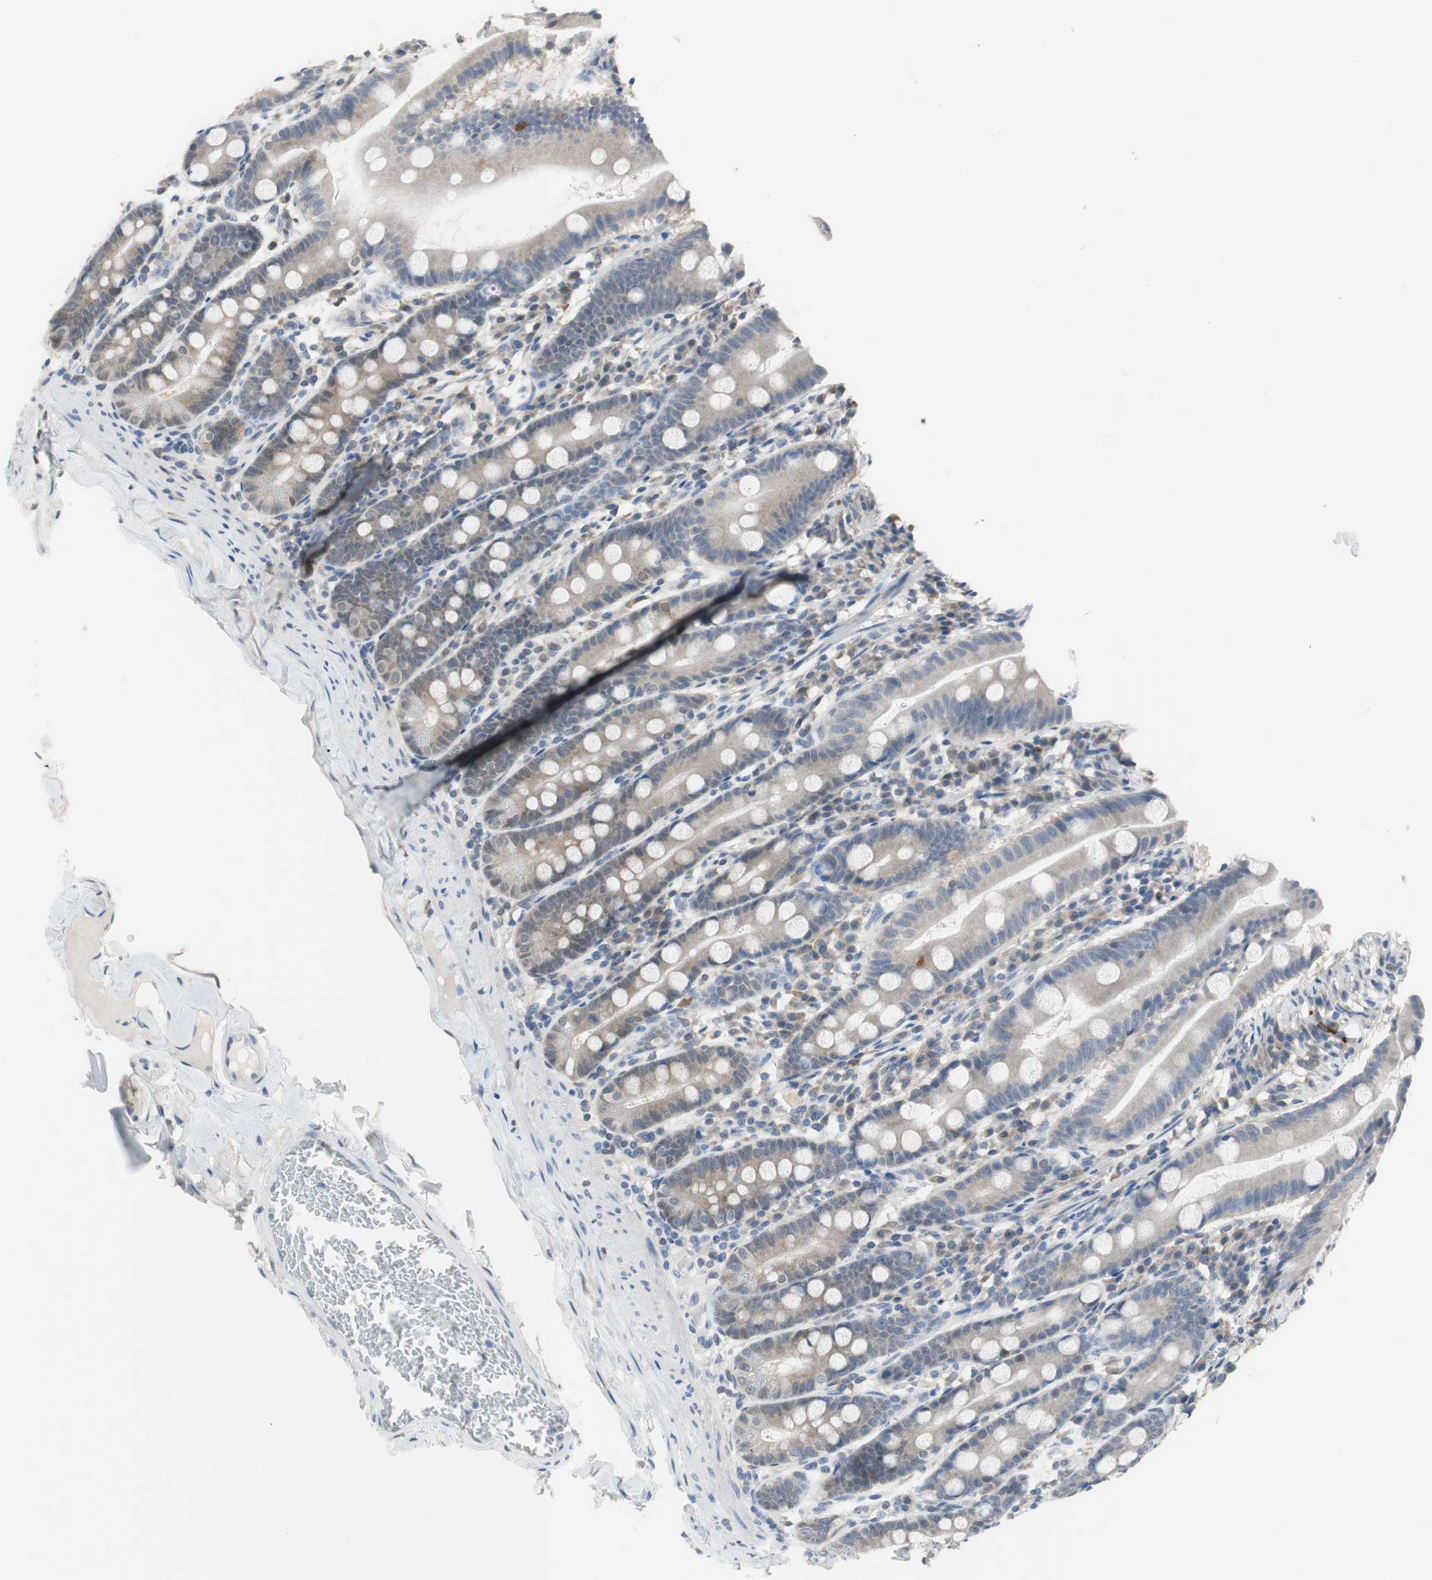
{"staining": {"intensity": "weak", "quantity": "25%-75%", "location": "cytoplasmic/membranous"}, "tissue": "duodenum", "cell_type": "Glandular cells", "image_type": "normal", "snomed": [{"axis": "morphology", "description": "Normal tissue, NOS"}, {"axis": "topography", "description": "Duodenum"}], "caption": "DAB (3,3'-diaminobenzidine) immunohistochemical staining of benign duodenum shows weak cytoplasmic/membranous protein staining in about 25%-75% of glandular cells. Using DAB (brown) and hematoxylin (blue) stains, captured at high magnification using brightfield microscopy.", "gene": "GRHL1", "patient": {"sex": "male", "age": 50}}